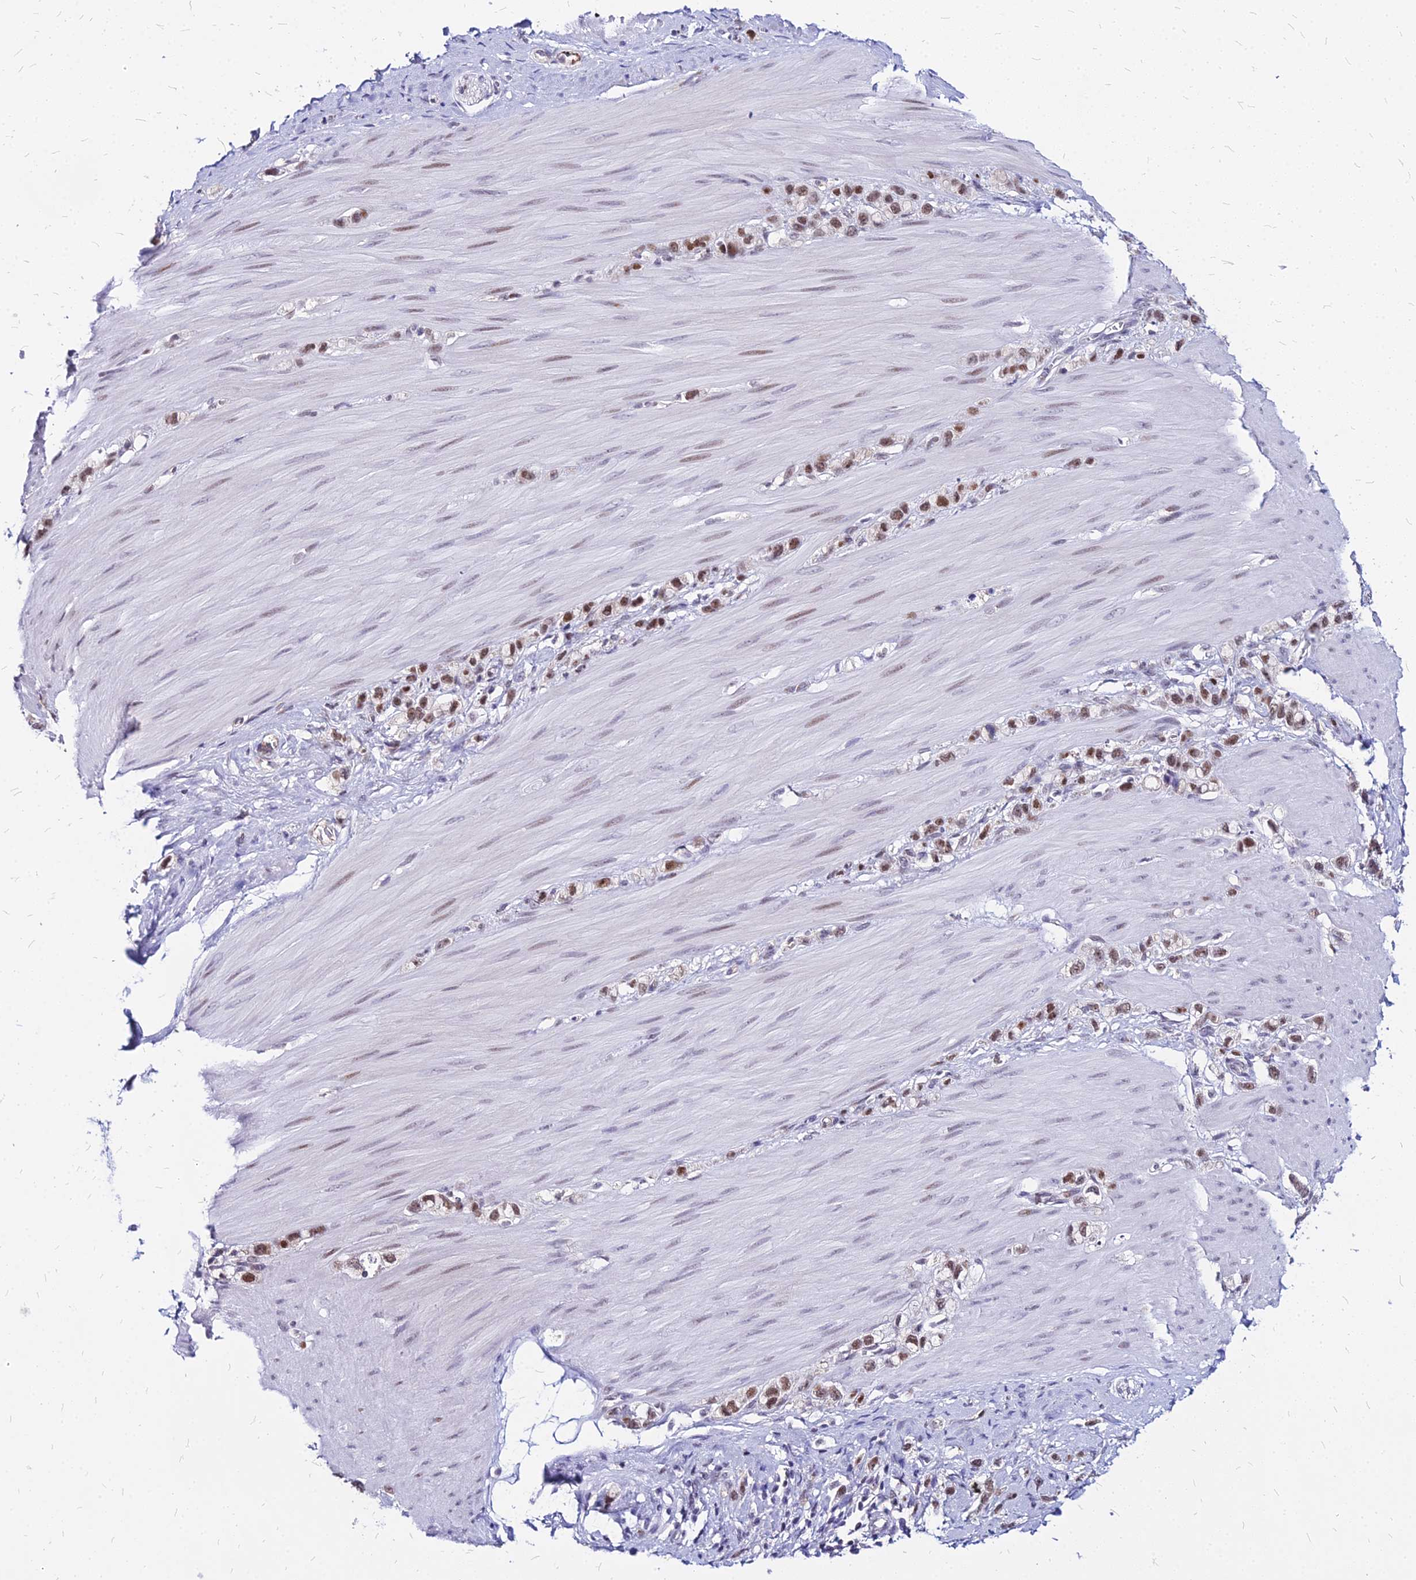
{"staining": {"intensity": "moderate", "quantity": ">75%", "location": "nuclear"}, "tissue": "stomach cancer", "cell_type": "Tumor cells", "image_type": "cancer", "snomed": [{"axis": "morphology", "description": "Adenocarcinoma, NOS"}, {"axis": "topography", "description": "Stomach"}], "caption": "Immunohistochemistry of stomach cancer (adenocarcinoma) exhibits medium levels of moderate nuclear positivity in approximately >75% of tumor cells. Using DAB (brown) and hematoxylin (blue) stains, captured at high magnification using brightfield microscopy.", "gene": "FDX2", "patient": {"sex": "female", "age": 65}}